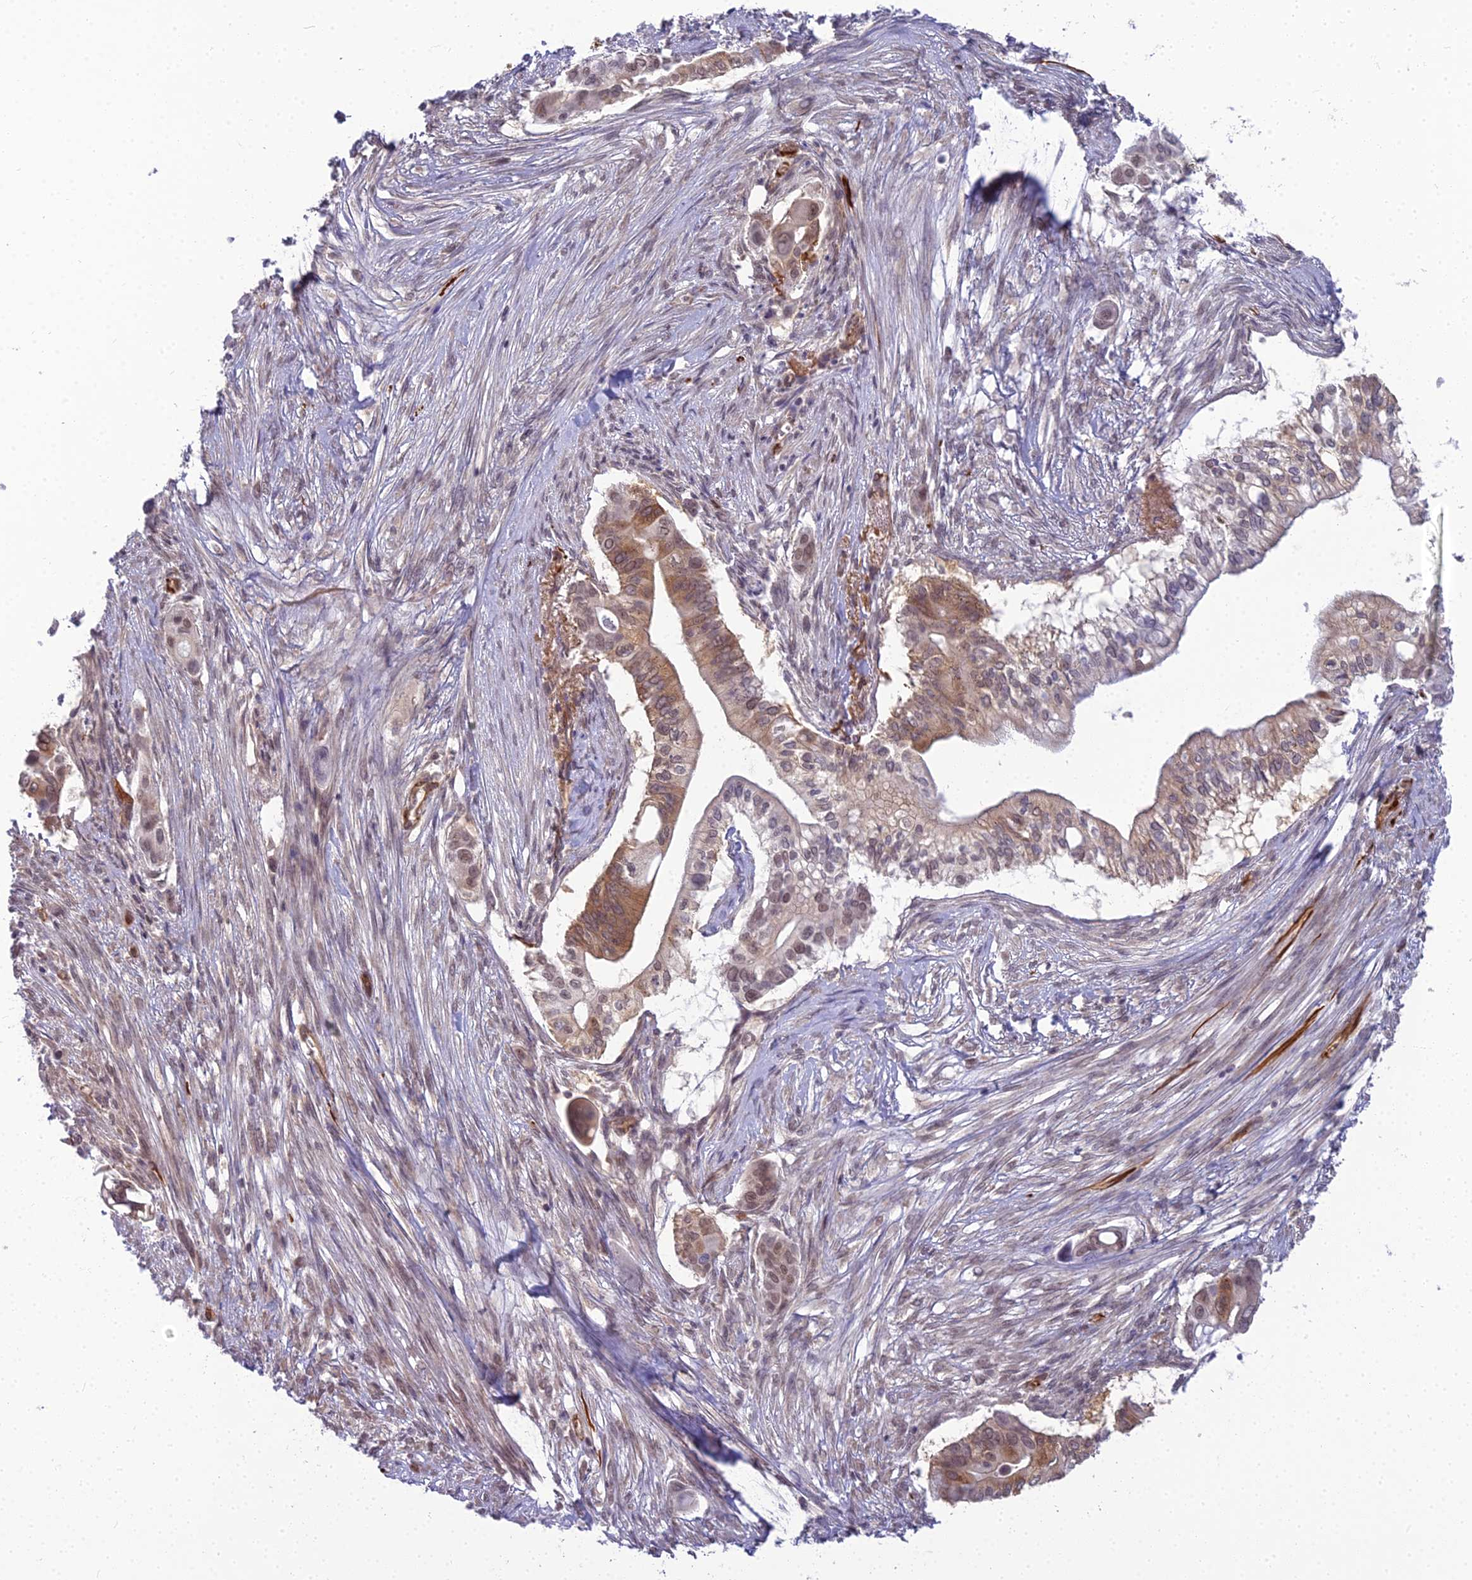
{"staining": {"intensity": "moderate", "quantity": ">75%", "location": "cytoplasmic/membranous,nuclear"}, "tissue": "pancreatic cancer", "cell_type": "Tumor cells", "image_type": "cancer", "snomed": [{"axis": "morphology", "description": "Adenocarcinoma, NOS"}, {"axis": "topography", "description": "Pancreas"}], "caption": "There is medium levels of moderate cytoplasmic/membranous and nuclear expression in tumor cells of pancreatic cancer, as demonstrated by immunohistochemical staining (brown color).", "gene": "RGL3", "patient": {"sex": "male", "age": 68}}